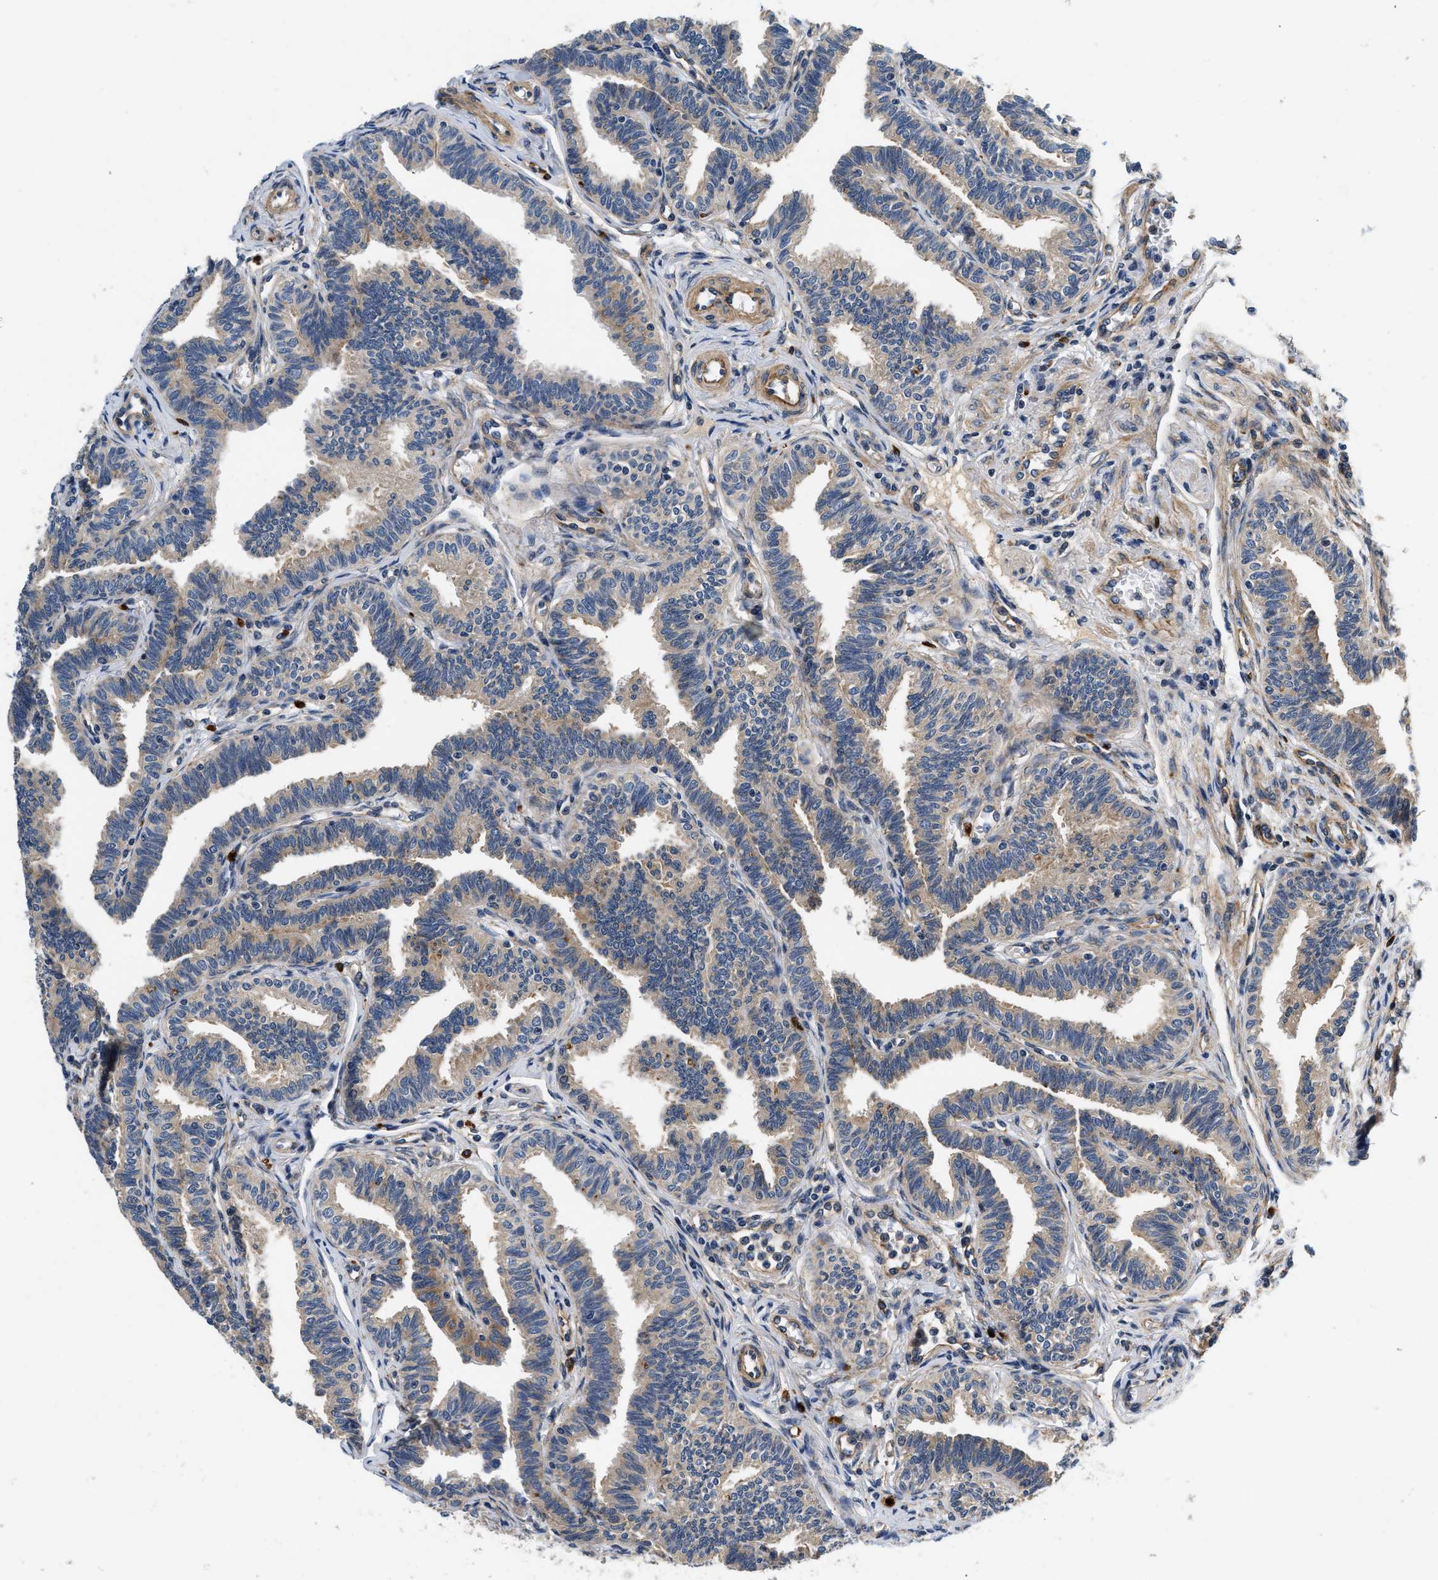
{"staining": {"intensity": "moderate", "quantity": ">75%", "location": "cytoplasmic/membranous"}, "tissue": "fallopian tube", "cell_type": "Glandular cells", "image_type": "normal", "snomed": [{"axis": "morphology", "description": "Normal tissue, NOS"}, {"axis": "topography", "description": "Fallopian tube"}, {"axis": "topography", "description": "Ovary"}], "caption": "Fallopian tube stained for a protein (brown) exhibits moderate cytoplasmic/membranous positive staining in approximately >75% of glandular cells.", "gene": "NME6", "patient": {"sex": "female", "age": 23}}